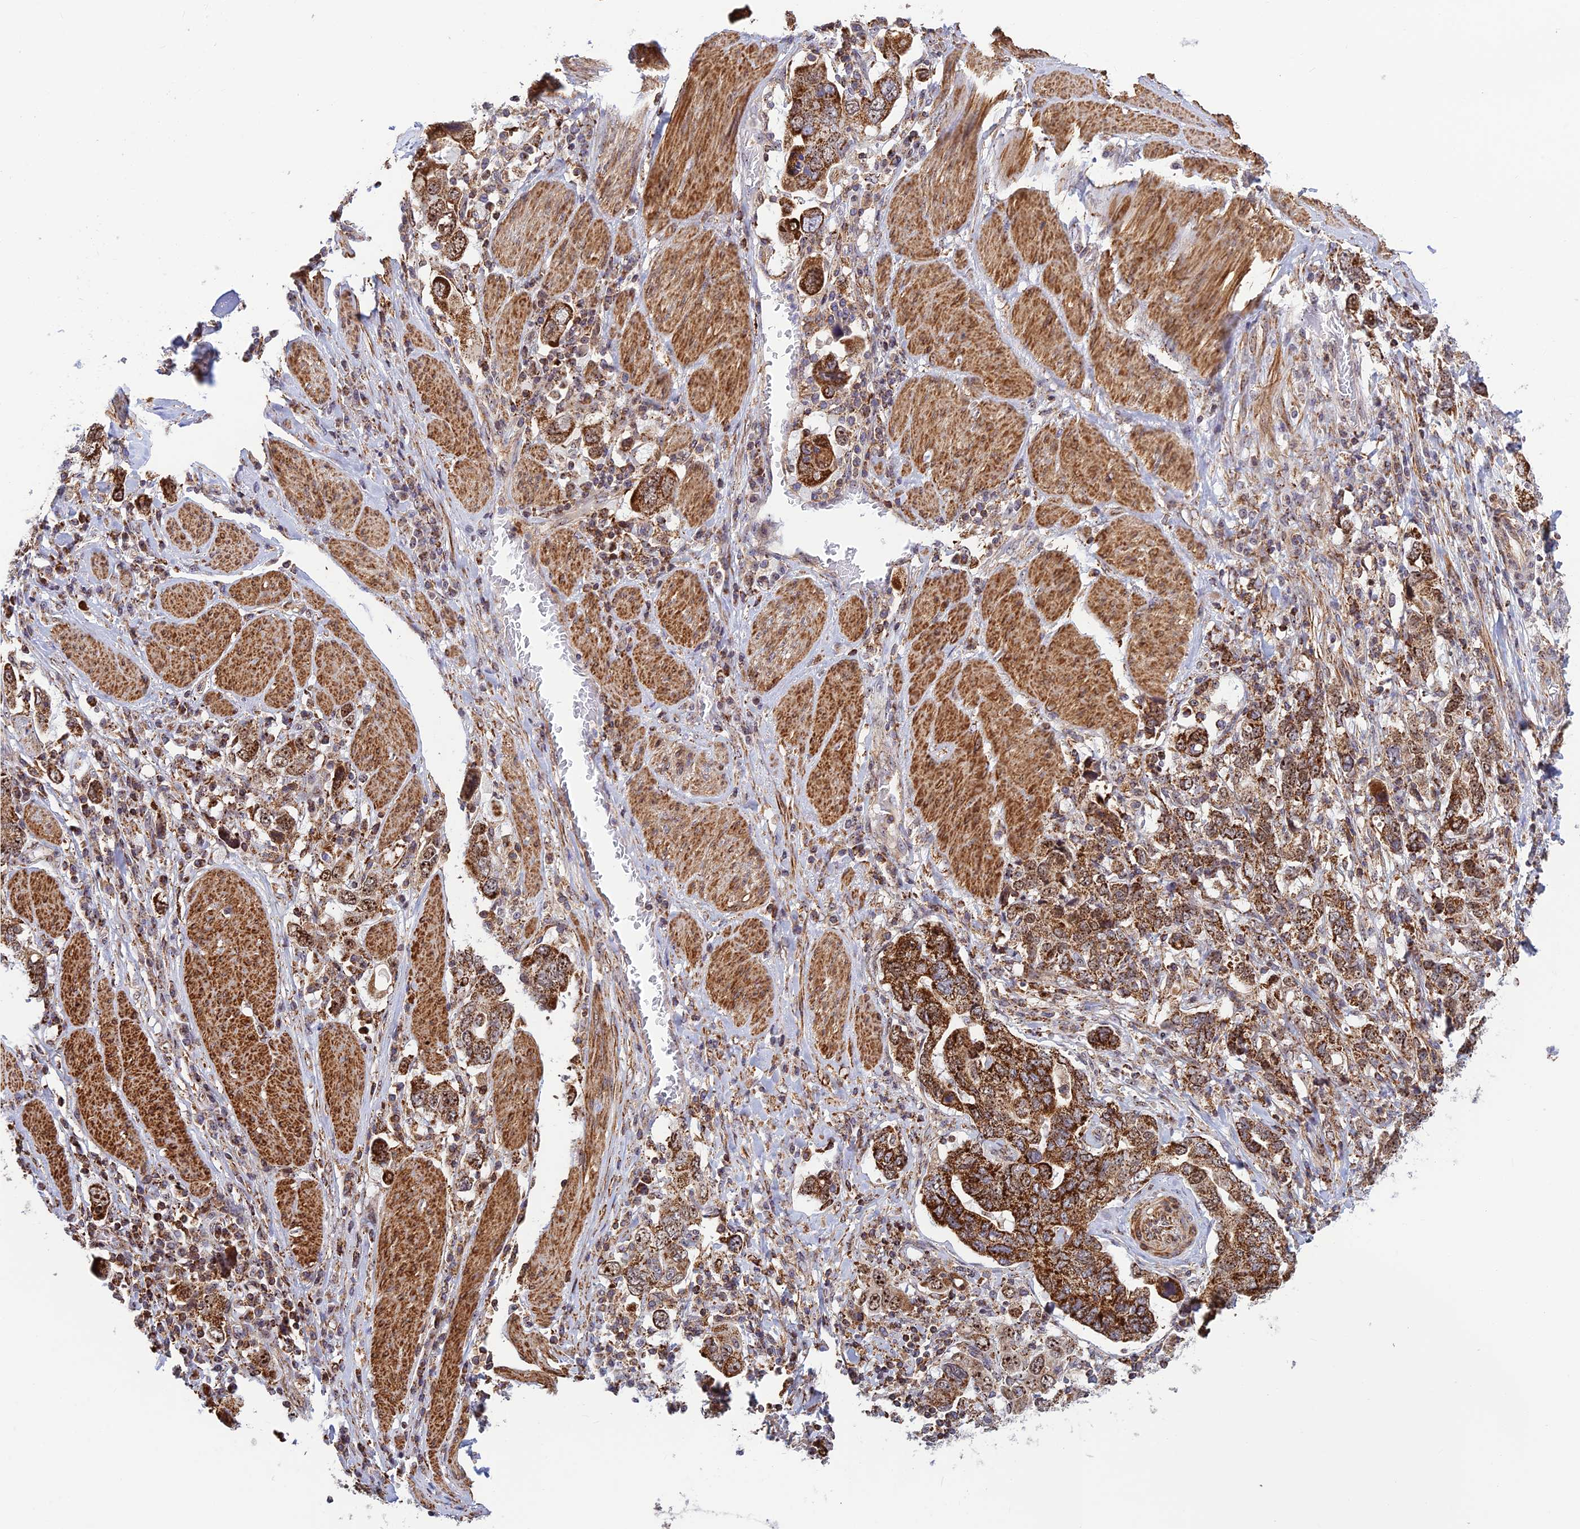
{"staining": {"intensity": "strong", "quantity": "25%-75%", "location": "cytoplasmic/membranous,nuclear"}, "tissue": "stomach cancer", "cell_type": "Tumor cells", "image_type": "cancer", "snomed": [{"axis": "morphology", "description": "Adenocarcinoma, NOS"}, {"axis": "topography", "description": "Stomach, upper"}], "caption": "Protein staining of stomach cancer (adenocarcinoma) tissue shows strong cytoplasmic/membranous and nuclear staining in approximately 25%-75% of tumor cells. (DAB (3,3'-diaminobenzidine) = brown stain, brightfield microscopy at high magnification).", "gene": "POLR1G", "patient": {"sex": "male", "age": 62}}